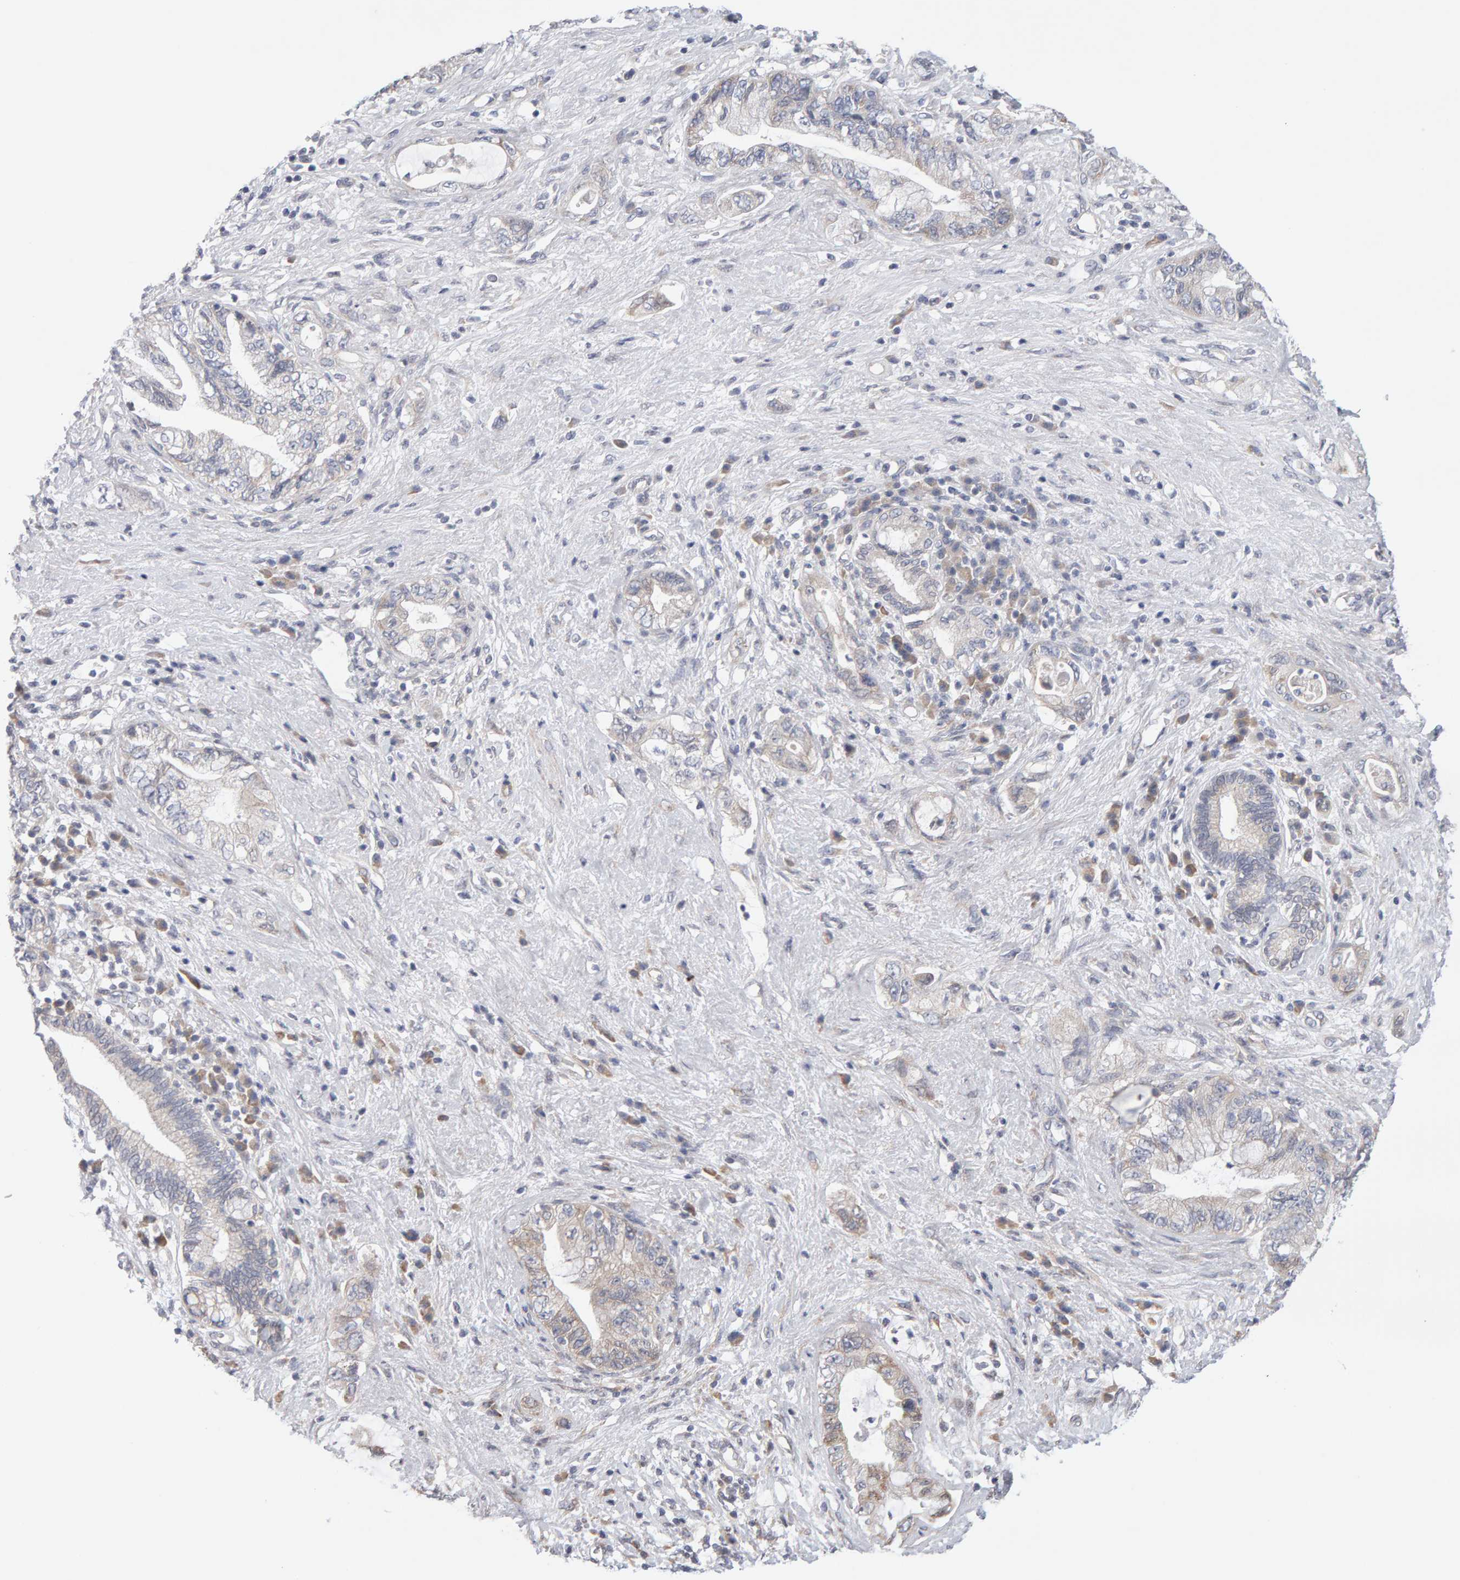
{"staining": {"intensity": "weak", "quantity": "<25%", "location": "cytoplasmic/membranous"}, "tissue": "pancreatic cancer", "cell_type": "Tumor cells", "image_type": "cancer", "snomed": [{"axis": "morphology", "description": "Adenocarcinoma, NOS"}, {"axis": "topography", "description": "Pancreas"}], "caption": "An image of adenocarcinoma (pancreatic) stained for a protein shows no brown staining in tumor cells. (Brightfield microscopy of DAB immunohistochemistry at high magnification).", "gene": "LZTS1", "patient": {"sex": "female", "age": 73}}